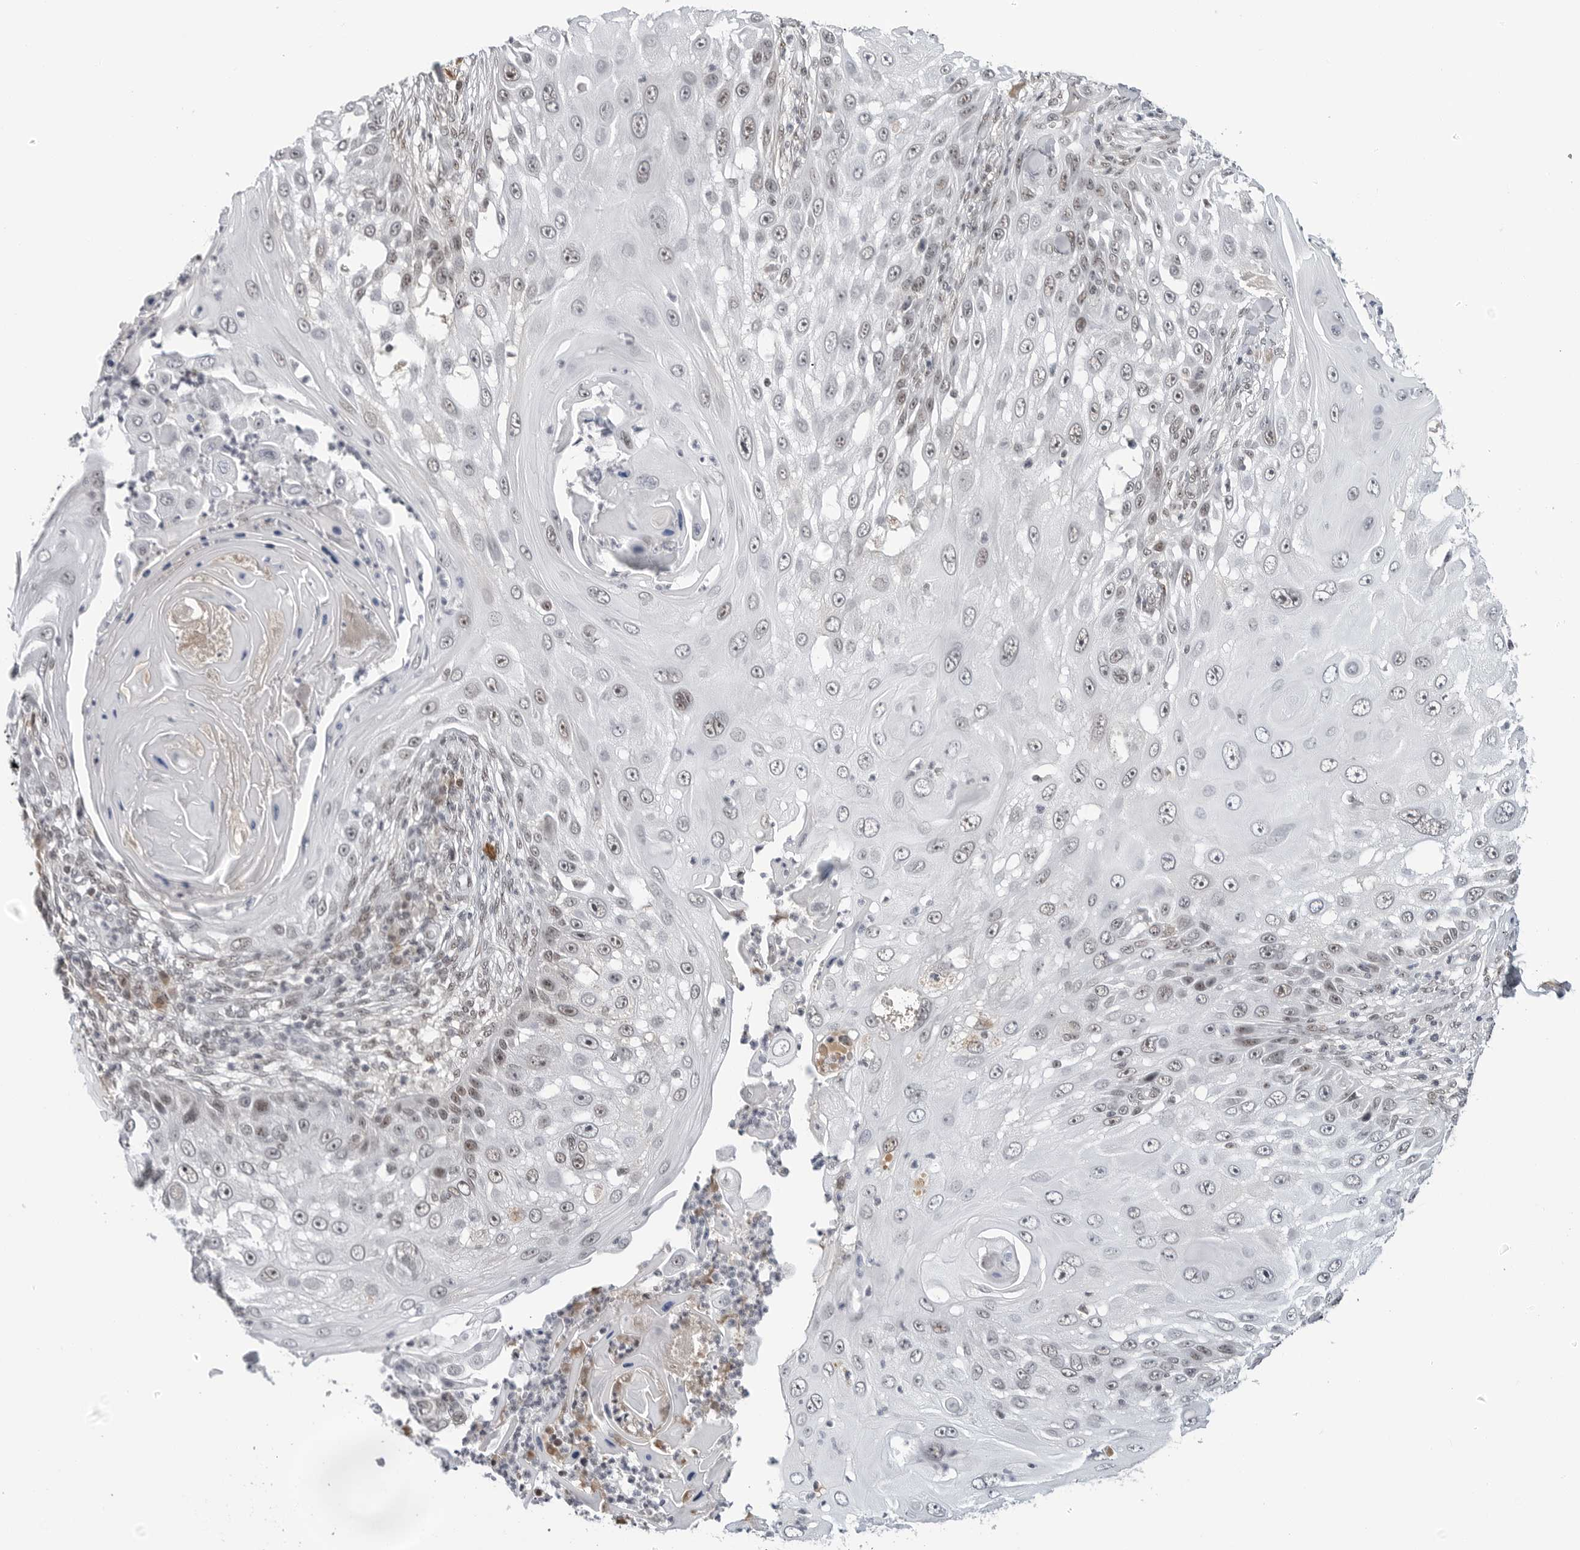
{"staining": {"intensity": "weak", "quantity": "<25%", "location": "nuclear"}, "tissue": "skin cancer", "cell_type": "Tumor cells", "image_type": "cancer", "snomed": [{"axis": "morphology", "description": "Squamous cell carcinoma, NOS"}, {"axis": "topography", "description": "Skin"}], "caption": "High power microscopy image of an immunohistochemistry image of skin cancer (squamous cell carcinoma), revealing no significant staining in tumor cells.", "gene": "WRAP53", "patient": {"sex": "female", "age": 44}}